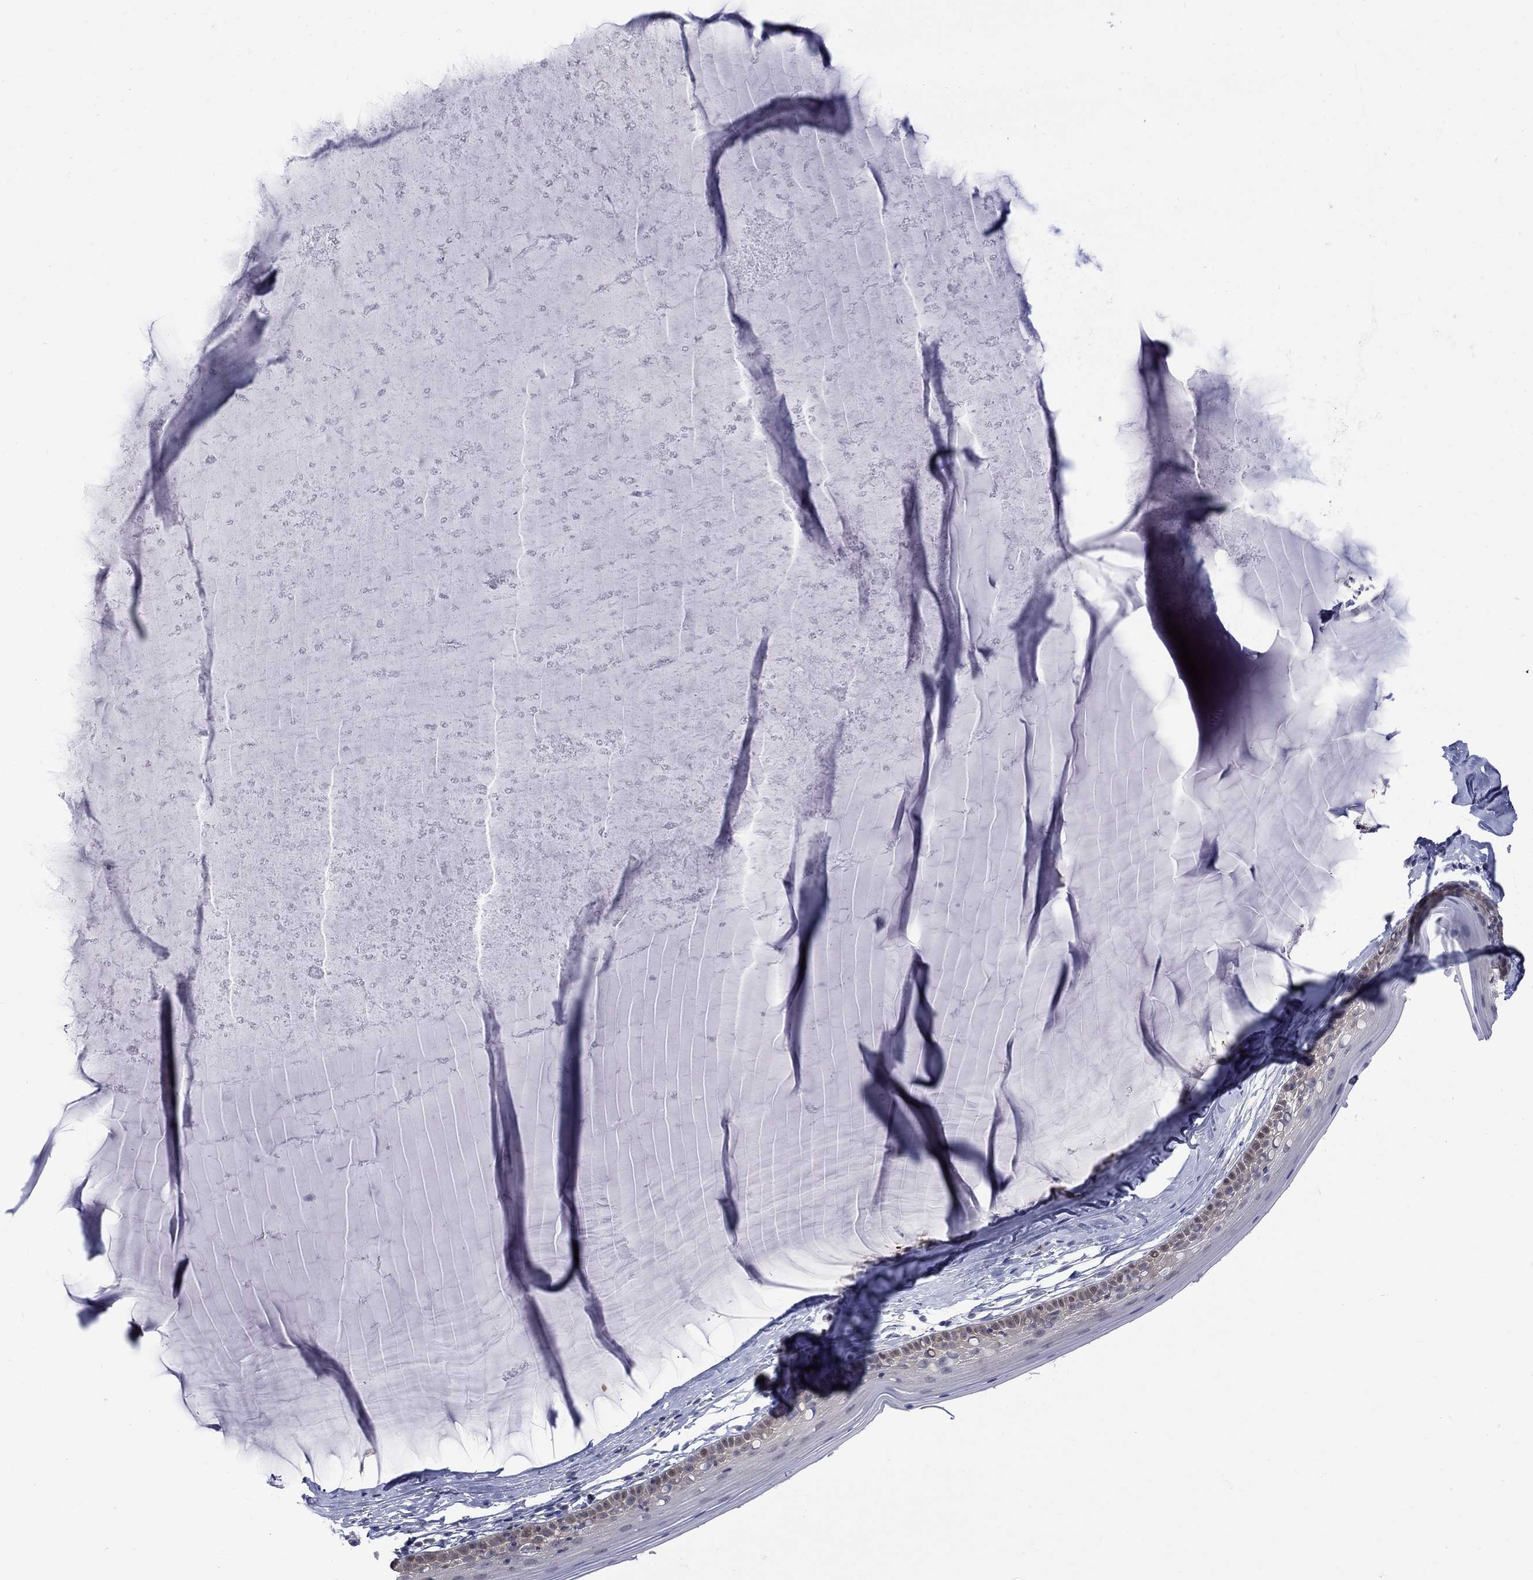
{"staining": {"intensity": "negative", "quantity": "none", "location": "none"}, "tissue": "cervix", "cell_type": "Glandular cells", "image_type": "normal", "snomed": [{"axis": "morphology", "description": "Normal tissue, NOS"}, {"axis": "topography", "description": "Cervix"}], "caption": "Immunohistochemistry (IHC) image of normal human cervix stained for a protein (brown), which reveals no staining in glandular cells.", "gene": "HKDC1", "patient": {"sex": "female", "age": 40}}